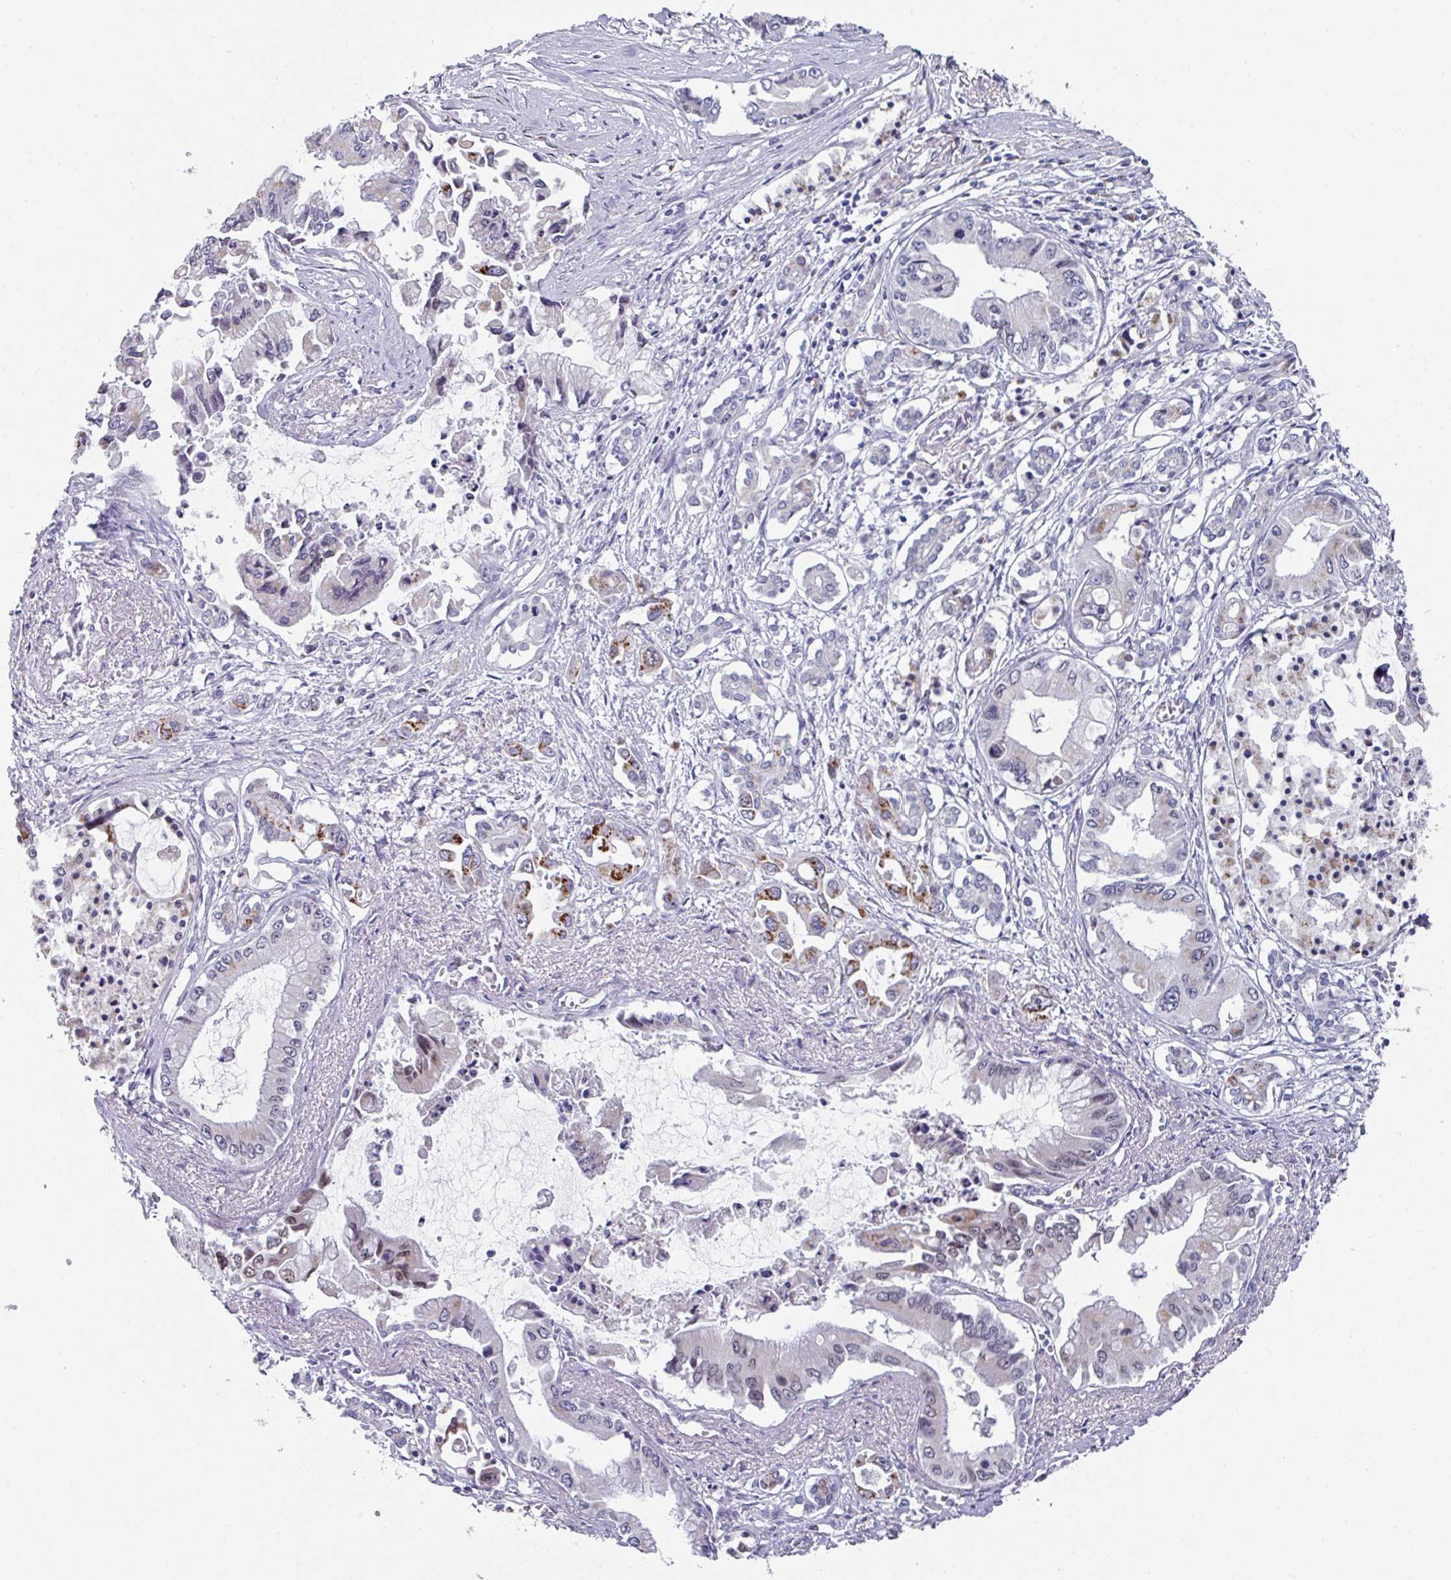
{"staining": {"intensity": "moderate", "quantity": "<25%", "location": "cytoplasmic/membranous"}, "tissue": "pancreatic cancer", "cell_type": "Tumor cells", "image_type": "cancer", "snomed": [{"axis": "morphology", "description": "Adenocarcinoma, NOS"}, {"axis": "topography", "description": "Pancreas"}], "caption": "Immunohistochemistry (IHC) (DAB (3,3'-diaminobenzidine)) staining of human pancreatic adenocarcinoma exhibits moderate cytoplasmic/membranous protein positivity in about <25% of tumor cells.", "gene": "VKORC1L1", "patient": {"sex": "male", "age": 84}}